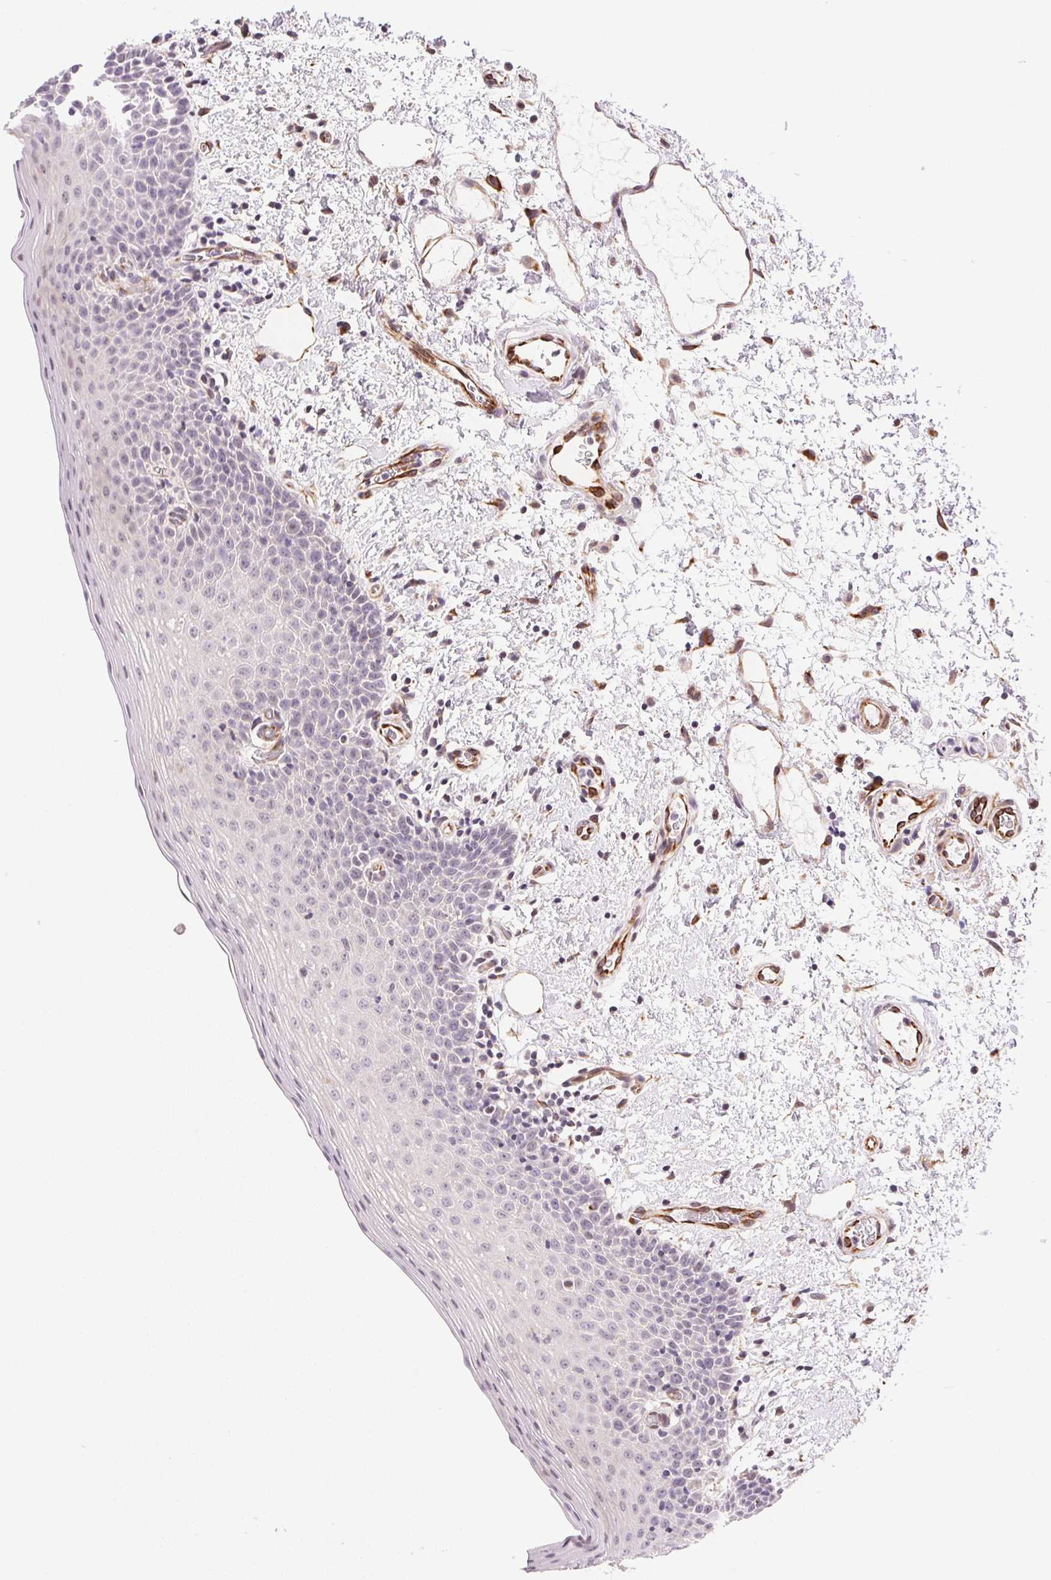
{"staining": {"intensity": "negative", "quantity": "none", "location": "none"}, "tissue": "oral mucosa", "cell_type": "Squamous epithelial cells", "image_type": "normal", "snomed": [{"axis": "morphology", "description": "Normal tissue, NOS"}, {"axis": "topography", "description": "Oral tissue"}, {"axis": "topography", "description": "Head-Neck"}], "caption": "Image shows no significant protein positivity in squamous epithelial cells of normal oral mucosa.", "gene": "GYG2", "patient": {"sex": "female", "age": 55}}